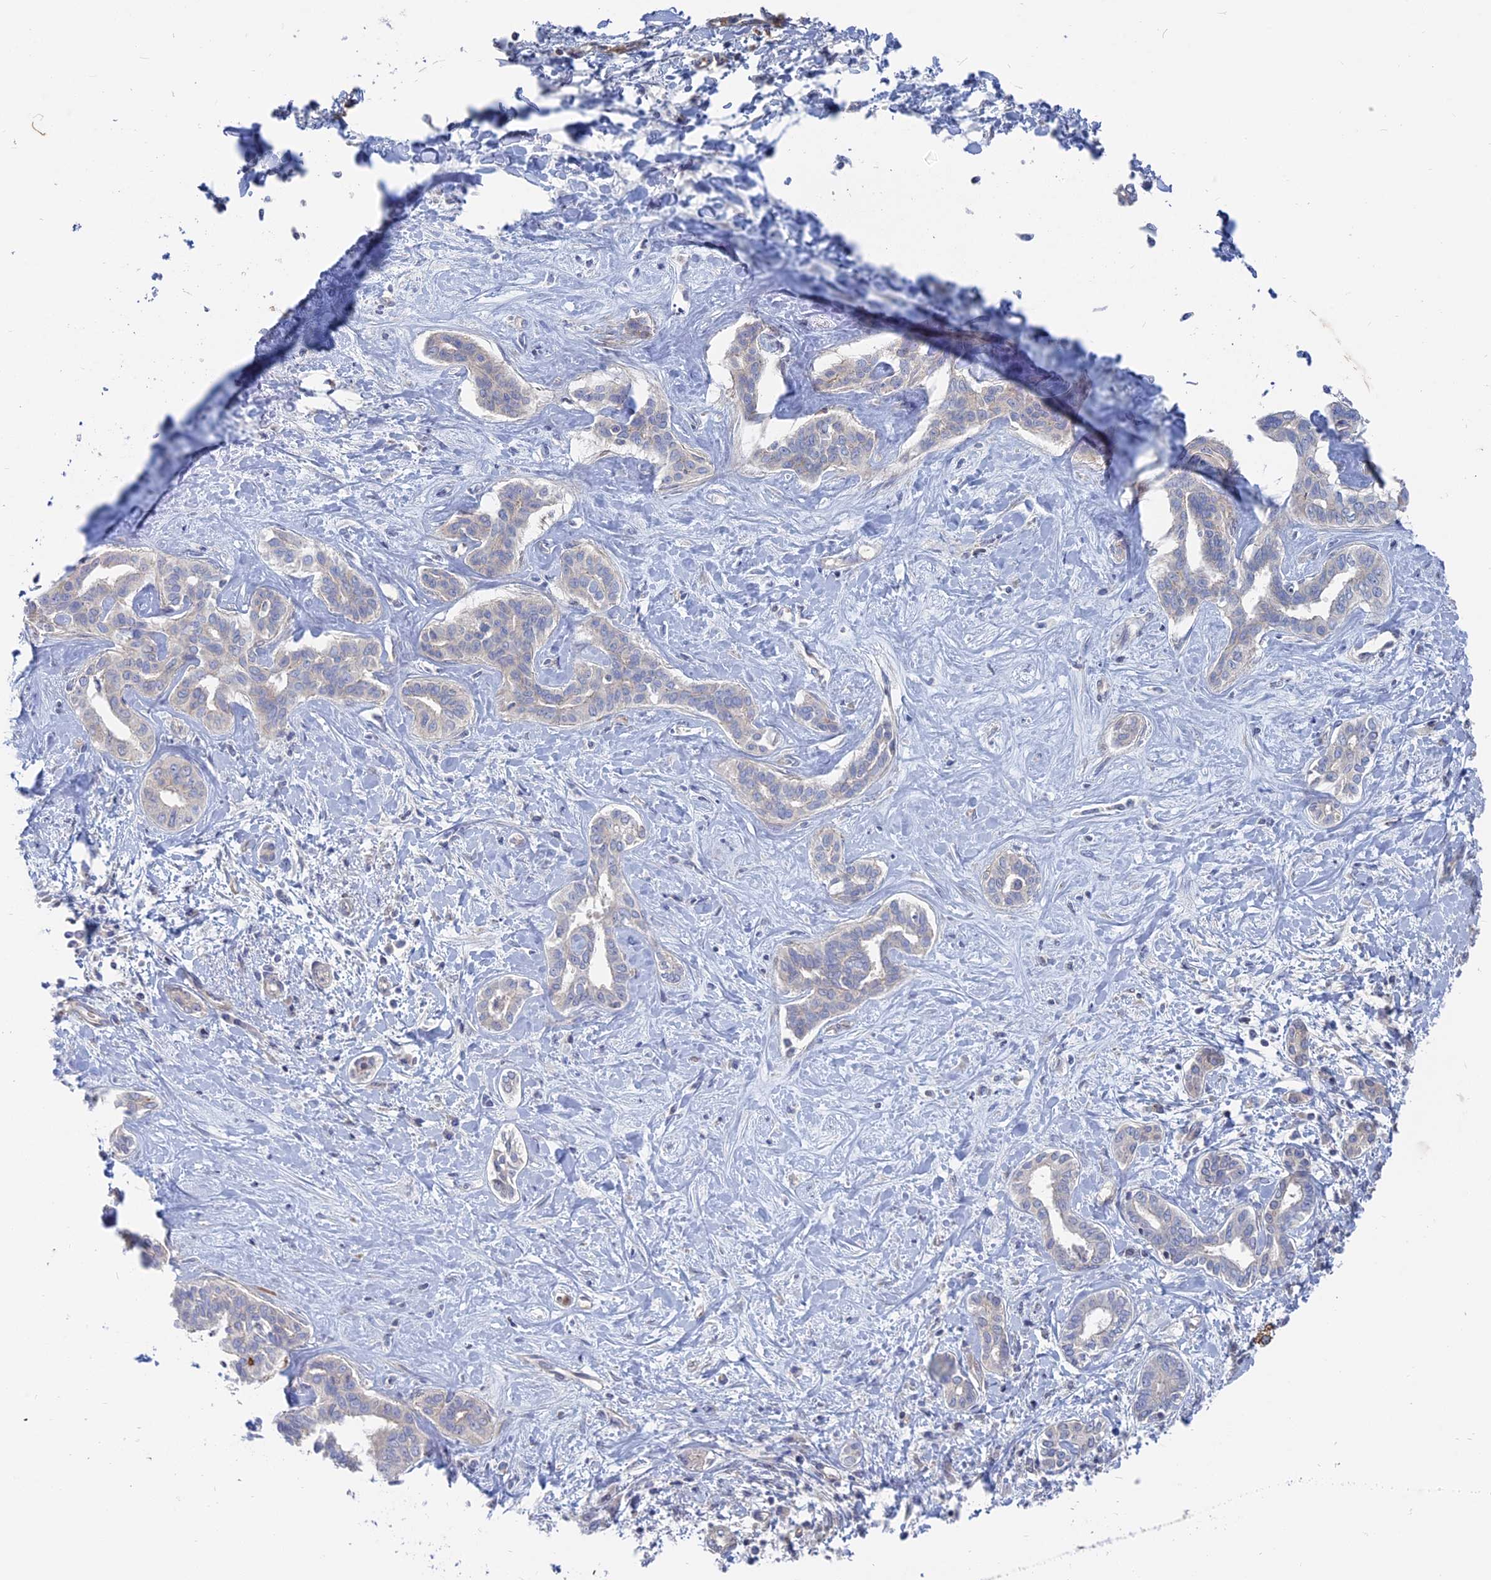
{"staining": {"intensity": "negative", "quantity": "none", "location": "none"}, "tissue": "liver cancer", "cell_type": "Tumor cells", "image_type": "cancer", "snomed": [{"axis": "morphology", "description": "Cholangiocarcinoma"}, {"axis": "topography", "description": "Liver"}], "caption": "Immunohistochemistry (IHC) photomicrograph of neoplastic tissue: liver cancer (cholangiocarcinoma) stained with DAB (3,3'-diaminobenzidine) demonstrates no significant protein expression in tumor cells.", "gene": "TBC1D30", "patient": {"sex": "female", "age": 77}}